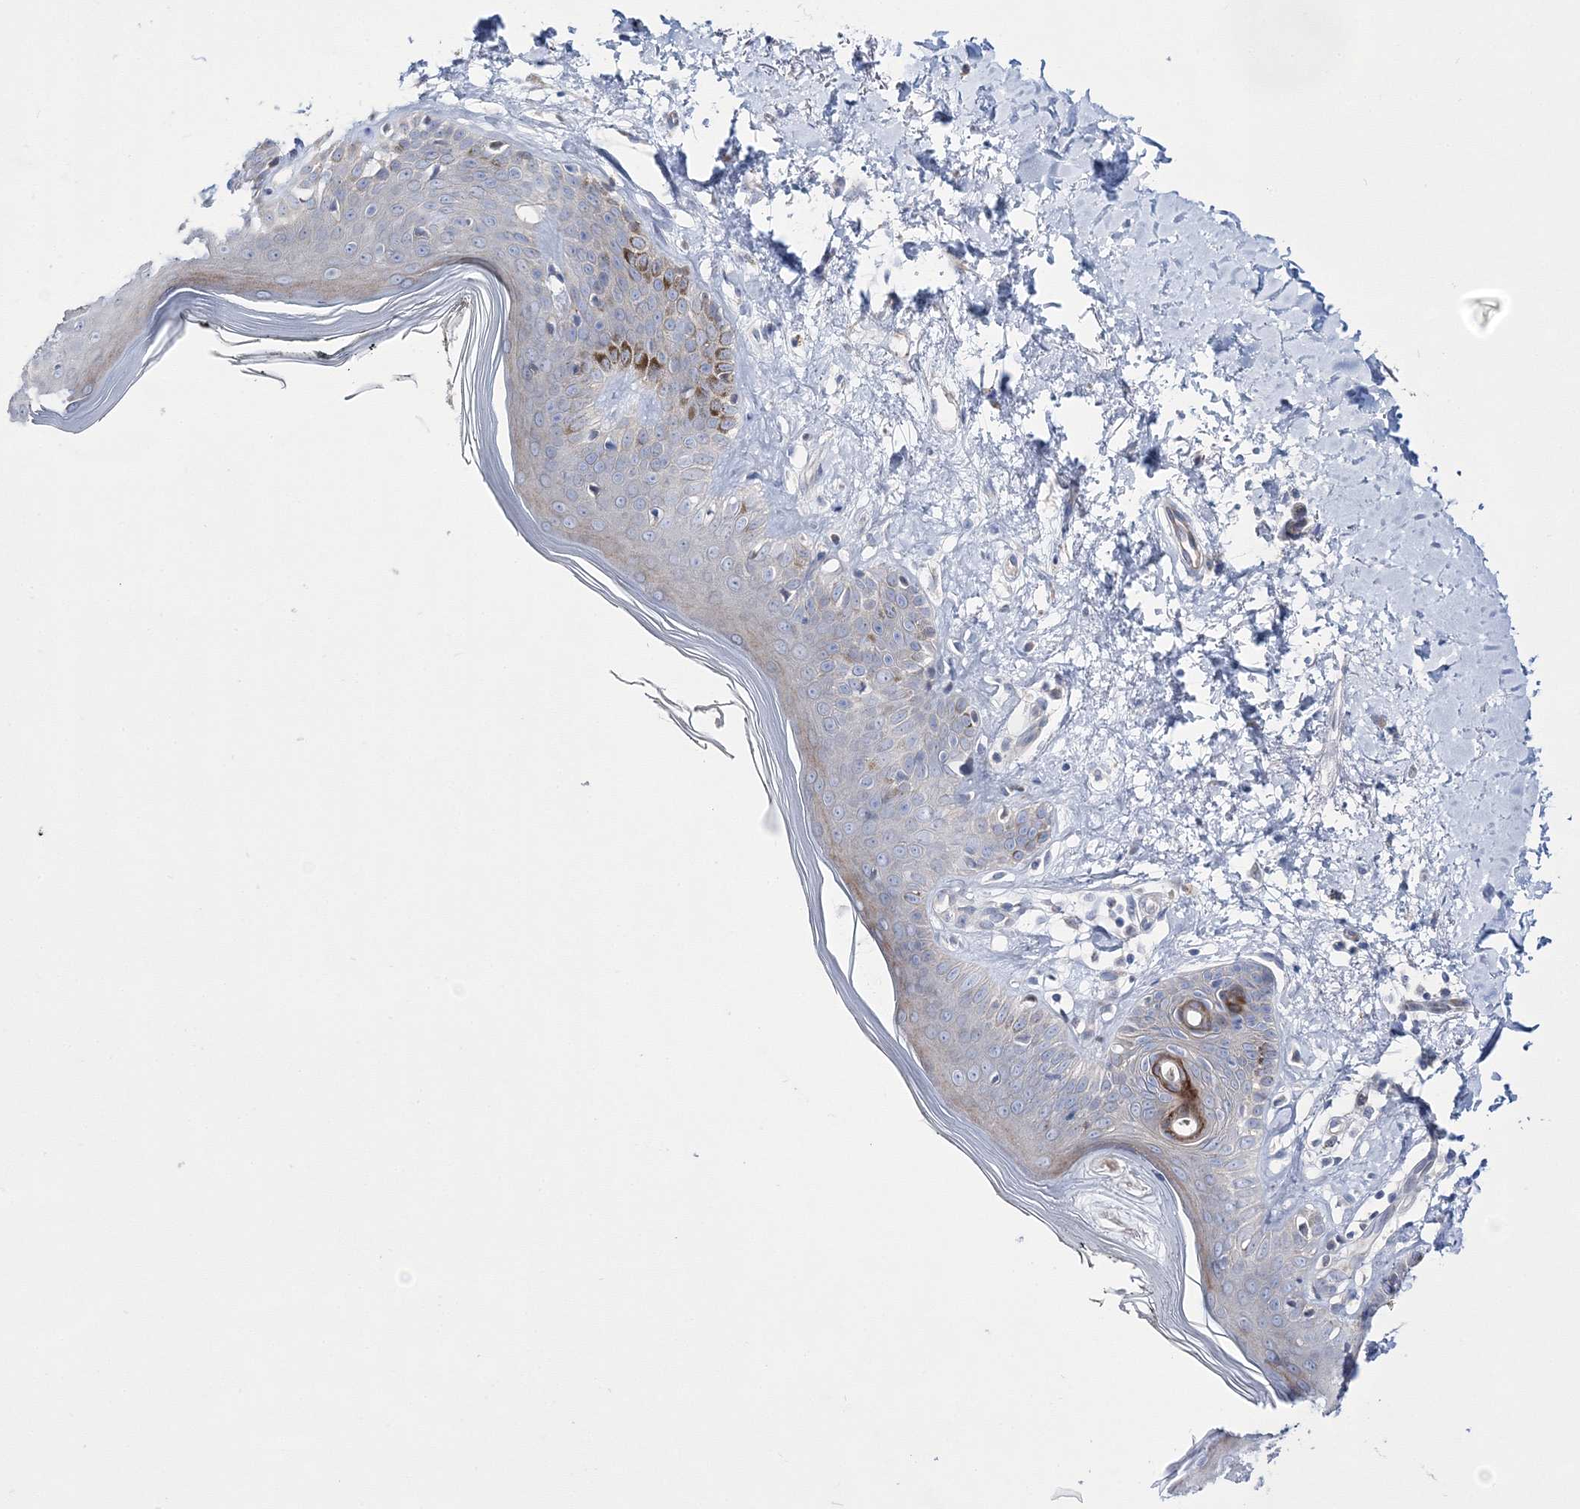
{"staining": {"intensity": "negative", "quantity": "none", "location": "none"}, "tissue": "skin", "cell_type": "Fibroblasts", "image_type": "normal", "snomed": [{"axis": "morphology", "description": "Normal tissue, NOS"}, {"axis": "topography", "description": "Skin"}], "caption": "Immunohistochemistry histopathology image of benign skin stained for a protein (brown), which demonstrates no expression in fibroblasts. The staining was performed using DAB (3,3'-diaminobenzidine) to visualize the protein expression in brown, while the nuclei were stained in blue with hematoxylin (Magnification: 20x).", "gene": "ARHGAP32", "patient": {"sex": "female", "age": 64}}